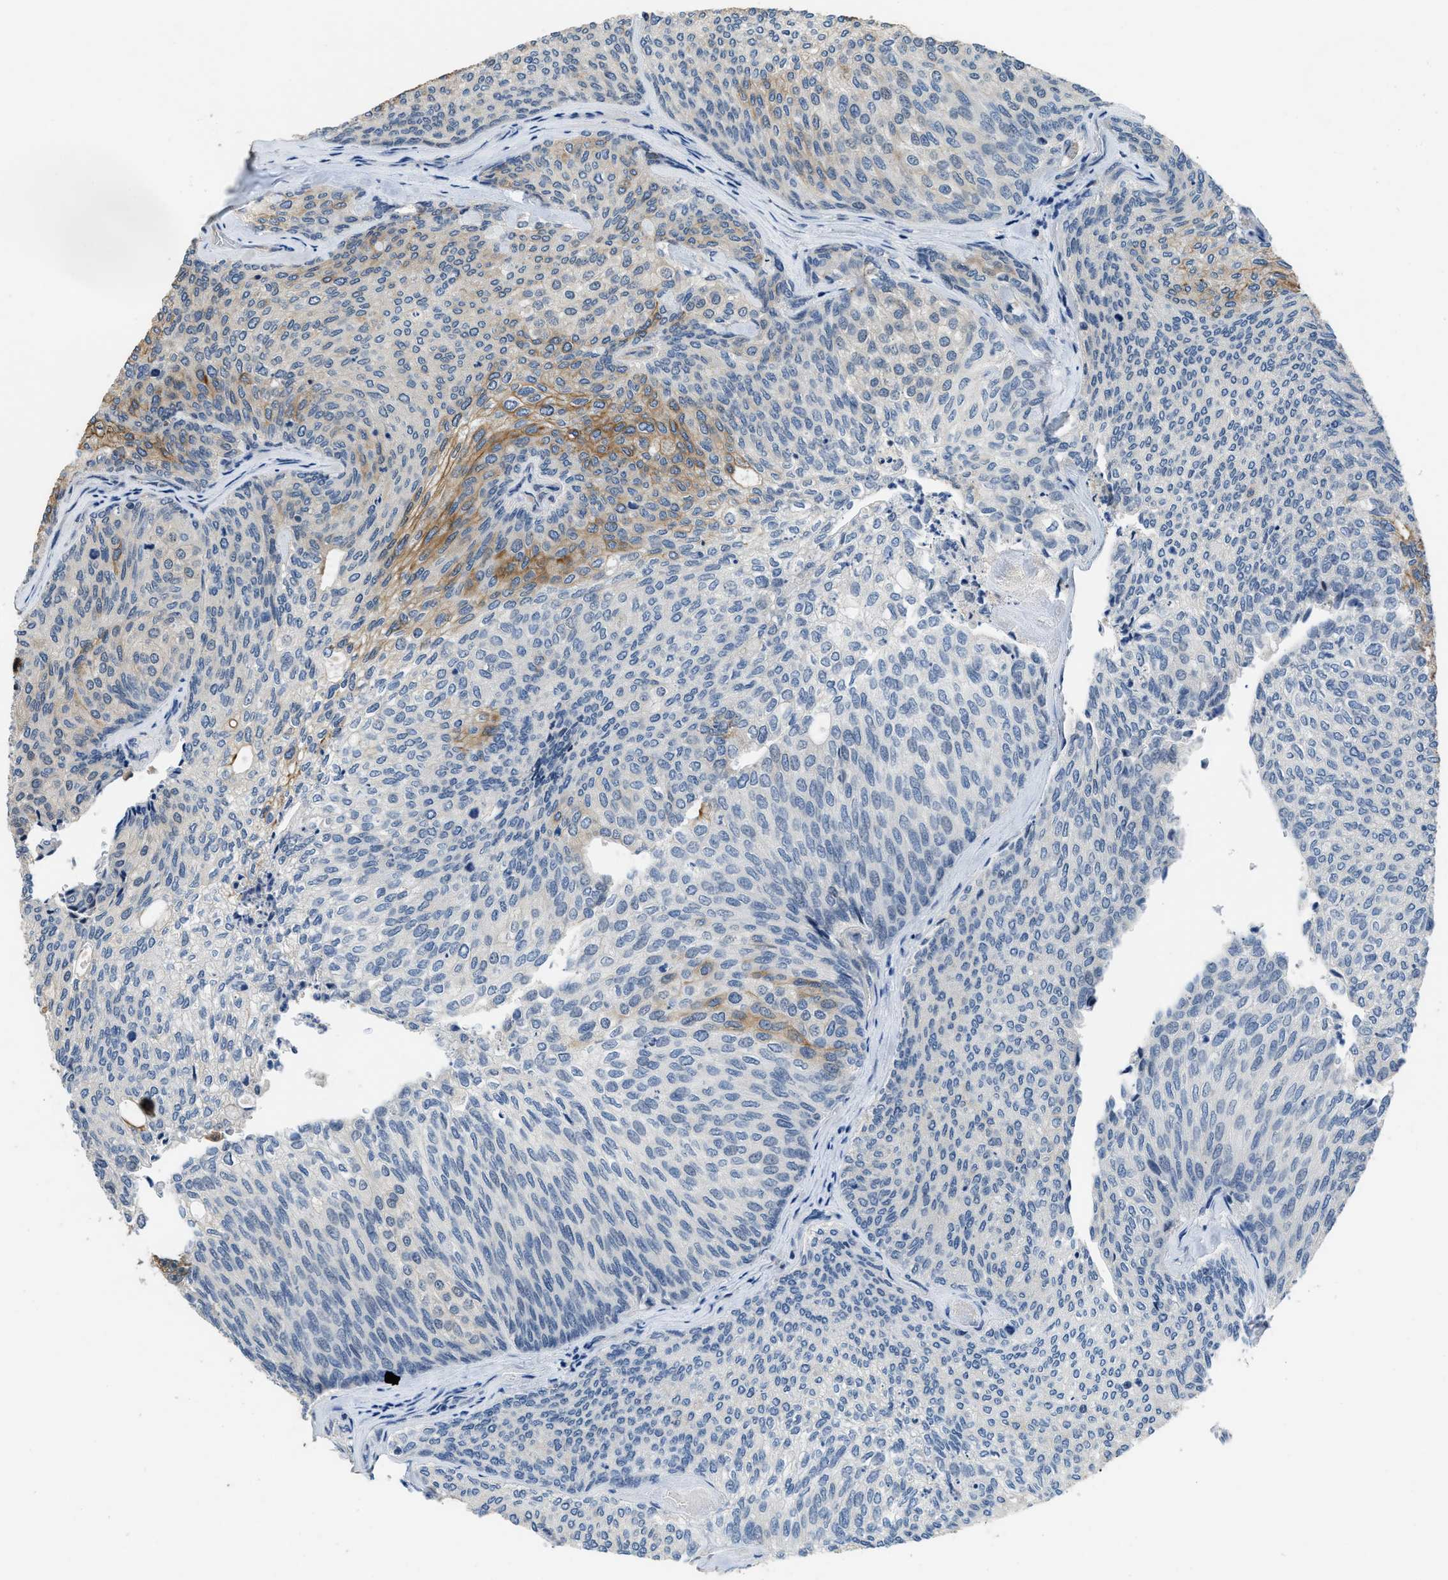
{"staining": {"intensity": "moderate", "quantity": "<25%", "location": "cytoplasmic/membranous"}, "tissue": "urothelial cancer", "cell_type": "Tumor cells", "image_type": "cancer", "snomed": [{"axis": "morphology", "description": "Urothelial carcinoma, Low grade"}, {"axis": "topography", "description": "Urinary bladder"}], "caption": "A low amount of moderate cytoplasmic/membranous positivity is present in about <25% of tumor cells in urothelial cancer tissue.", "gene": "TES", "patient": {"sex": "female", "age": 79}}